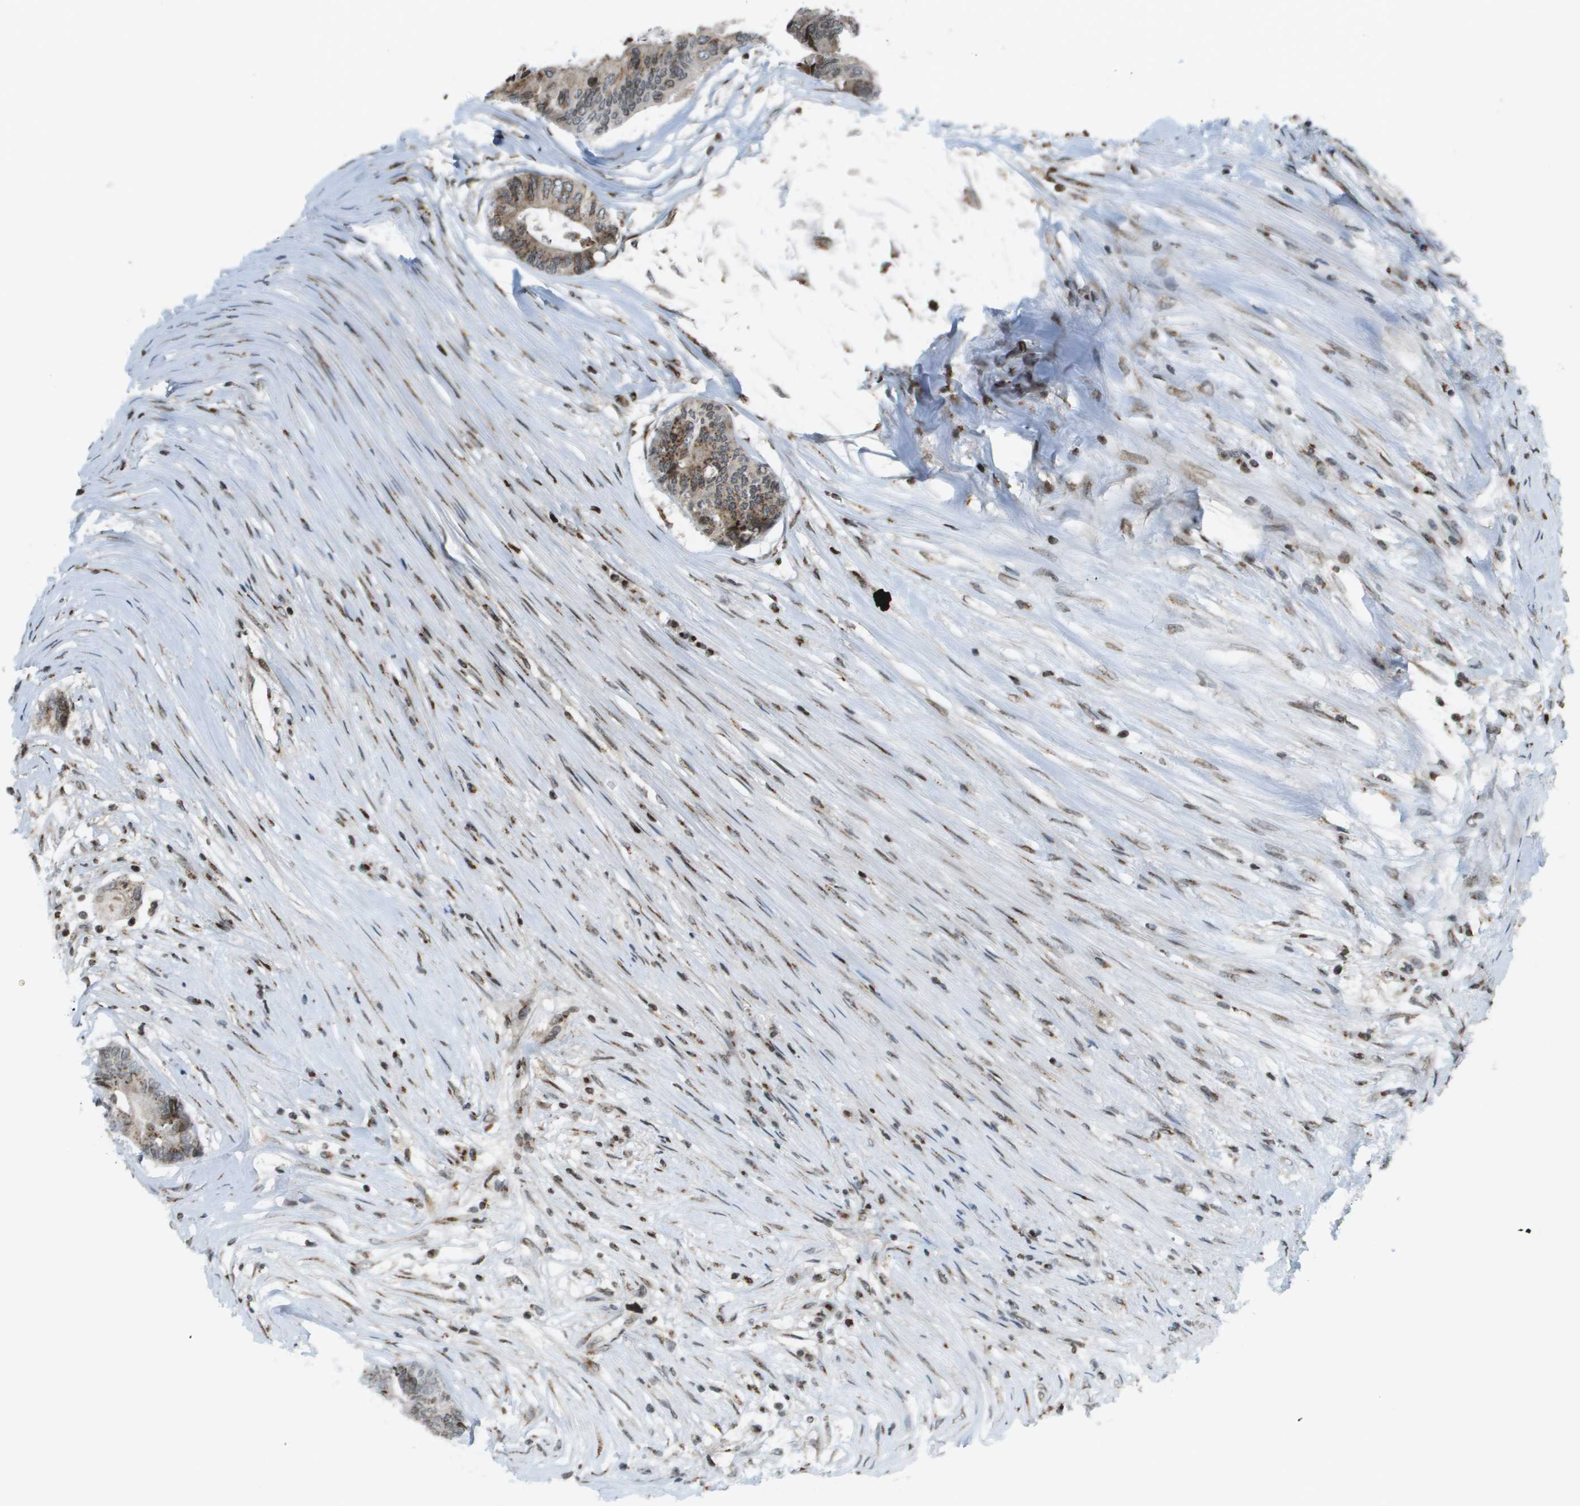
{"staining": {"intensity": "moderate", "quantity": ">75%", "location": "cytoplasmic/membranous,nuclear"}, "tissue": "colorectal cancer", "cell_type": "Tumor cells", "image_type": "cancer", "snomed": [{"axis": "morphology", "description": "Adenocarcinoma, NOS"}, {"axis": "topography", "description": "Rectum"}], "caption": "IHC of human colorectal cancer (adenocarcinoma) displays medium levels of moderate cytoplasmic/membranous and nuclear staining in approximately >75% of tumor cells.", "gene": "EVC", "patient": {"sex": "male", "age": 63}}